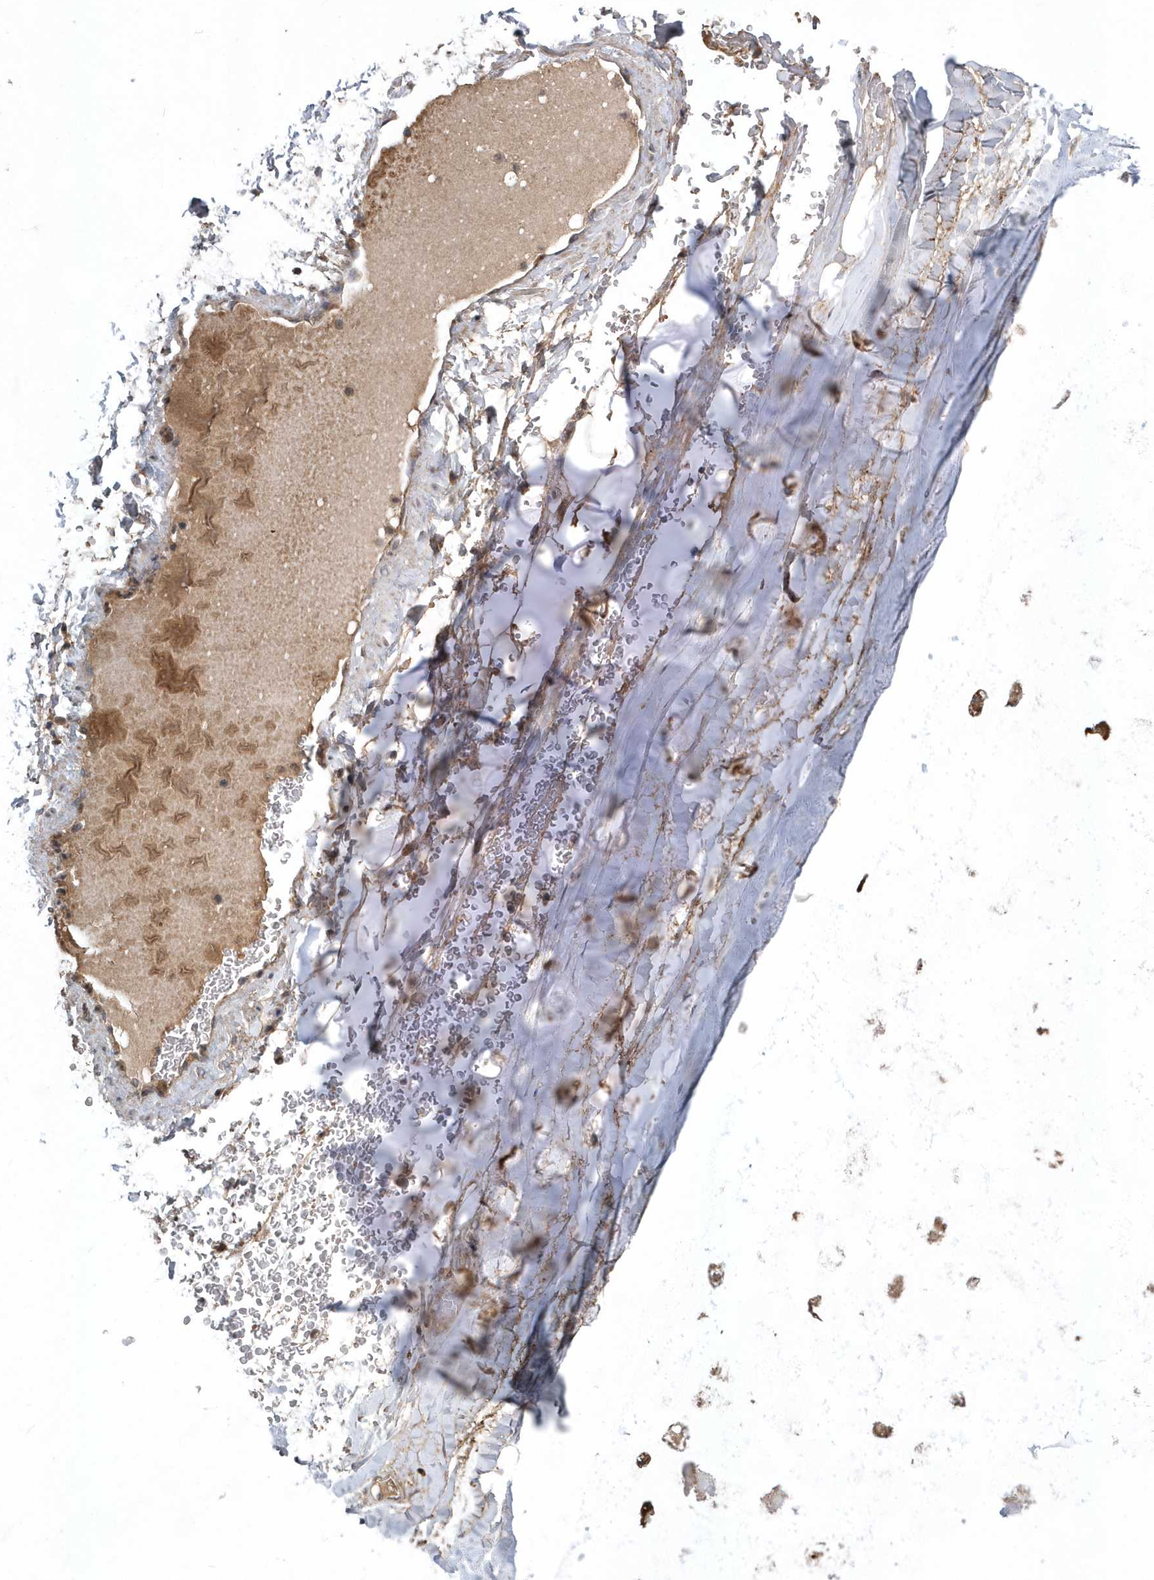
{"staining": {"intensity": "moderate", "quantity": ">75%", "location": "cytoplasmic/membranous"}, "tissue": "soft tissue", "cell_type": "Chondrocytes", "image_type": "normal", "snomed": [{"axis": "morphology", "description": "Normal tissue, NOS"}, {"axis": "topography", "description": "Bronchus"}], "caption": "Soft tissue stained with DAB (3,3'-diaminobenzidine) immunohistochemistry (IHC) shows medium levels of moderate cytoplasmic/membranous staining in about >75% of chondrocytes. Ihc stains the protein of interest in brown and the nuclei are stained blue.", "gene": "HMGCS1", "patient": {"sex": "male", "age": 66}}